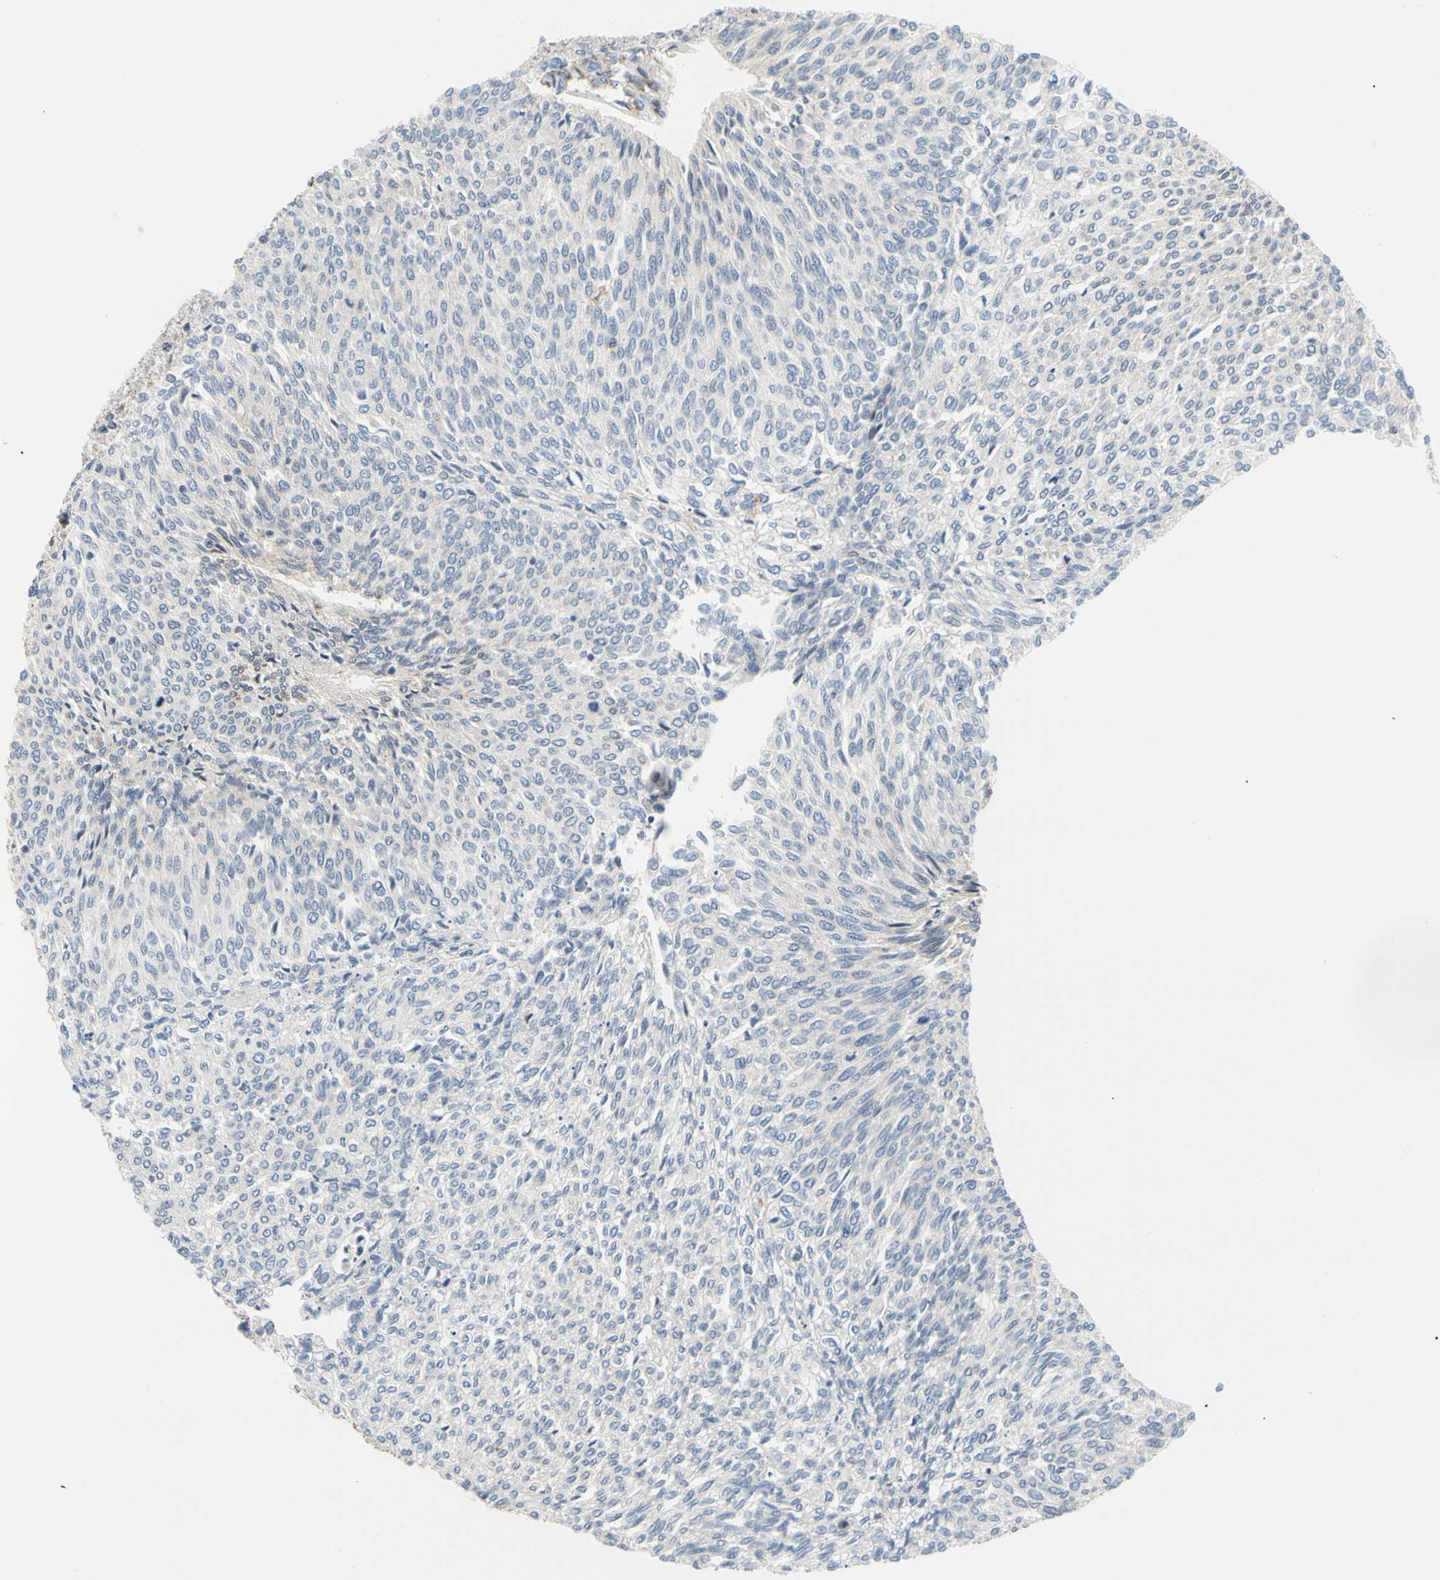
{"staining": {"intensity": "negative", "quantity": "none", "location": "none"}, "tissue": "urothelial cancer", "cell_type": "Tumor cells", "image_type": "cancer", "snomed": [{"axis": "morphology", "description": "Urothelial carcinoma, Low grade"}, {"axis": "topography", "description": "Urinary bladder"}], "caption": "Immunohistochemical staining of human low-grade urothelial carcinoma exhibits no significant expression in tumor cells.", "gene": "ACAT1", "patient": {"sex": "female", "age": 79}}